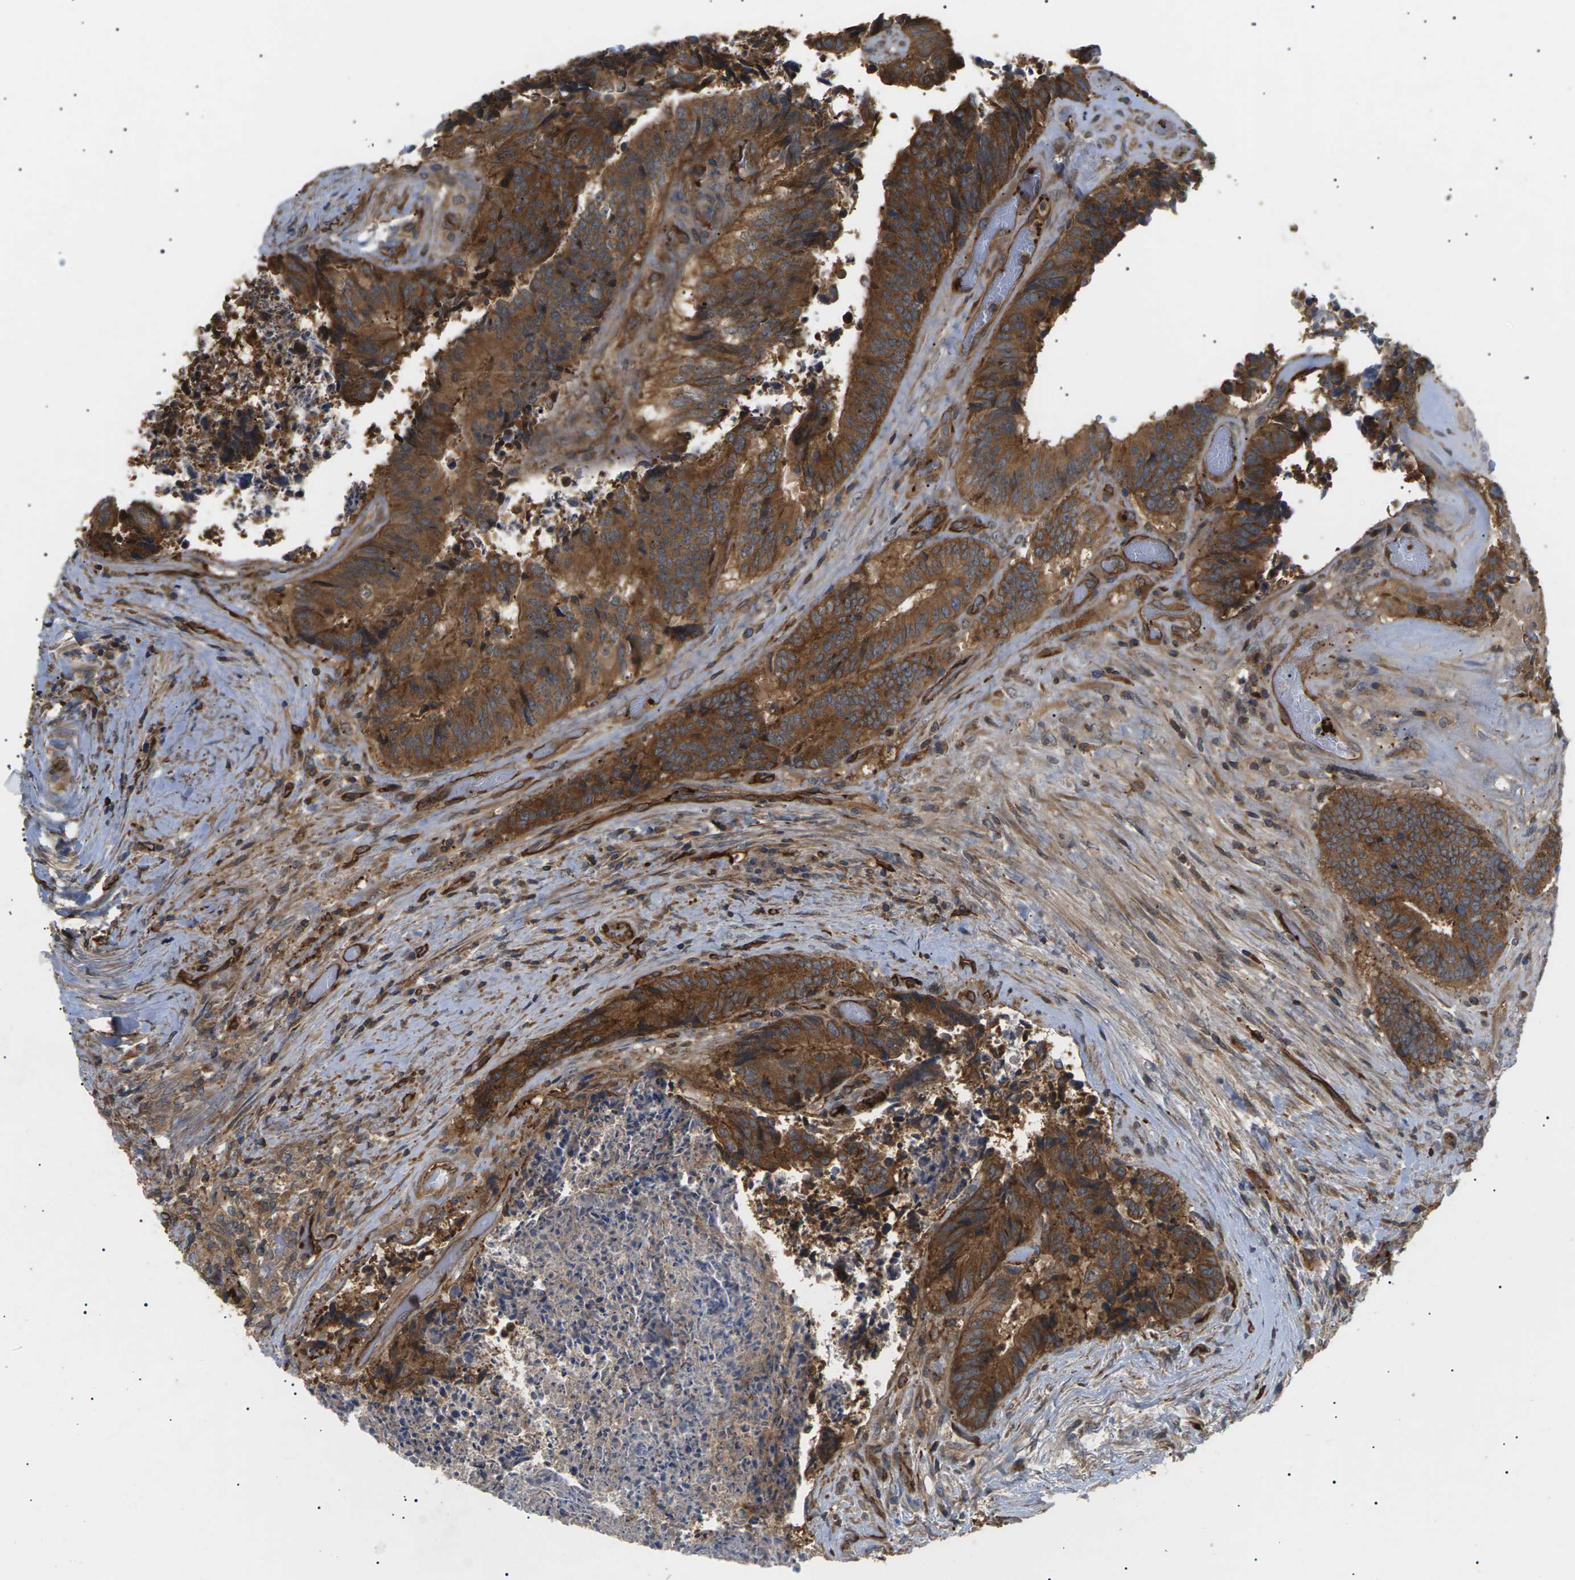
{"staining": {"intensity": "strong", "quantity": ">75%", "location": "cytoplasmic/membranous"}, "tissue": "colorectal cancer", "cell_type": "Tumor cells", "image_type": "cancer", "snomed": [{"axis": "morphology", "description": "Adenocarcinoma, NOS"}, {"axis": "topography", "description": "Rectum"}], "caption": "DAB immunohistochemical staining of human colorectal cancer displays strong cytoplasmic/membranous protein expression in about >75% of tumor cells. The staining is performed using DAB (3,3'-diaminobenzidine) brown chromogen to label protein expression. The nuclei are counter-stained blue using hematoxylin.", "gene": "TMTC4", "patient": {"sex": "male", "age": 72}}